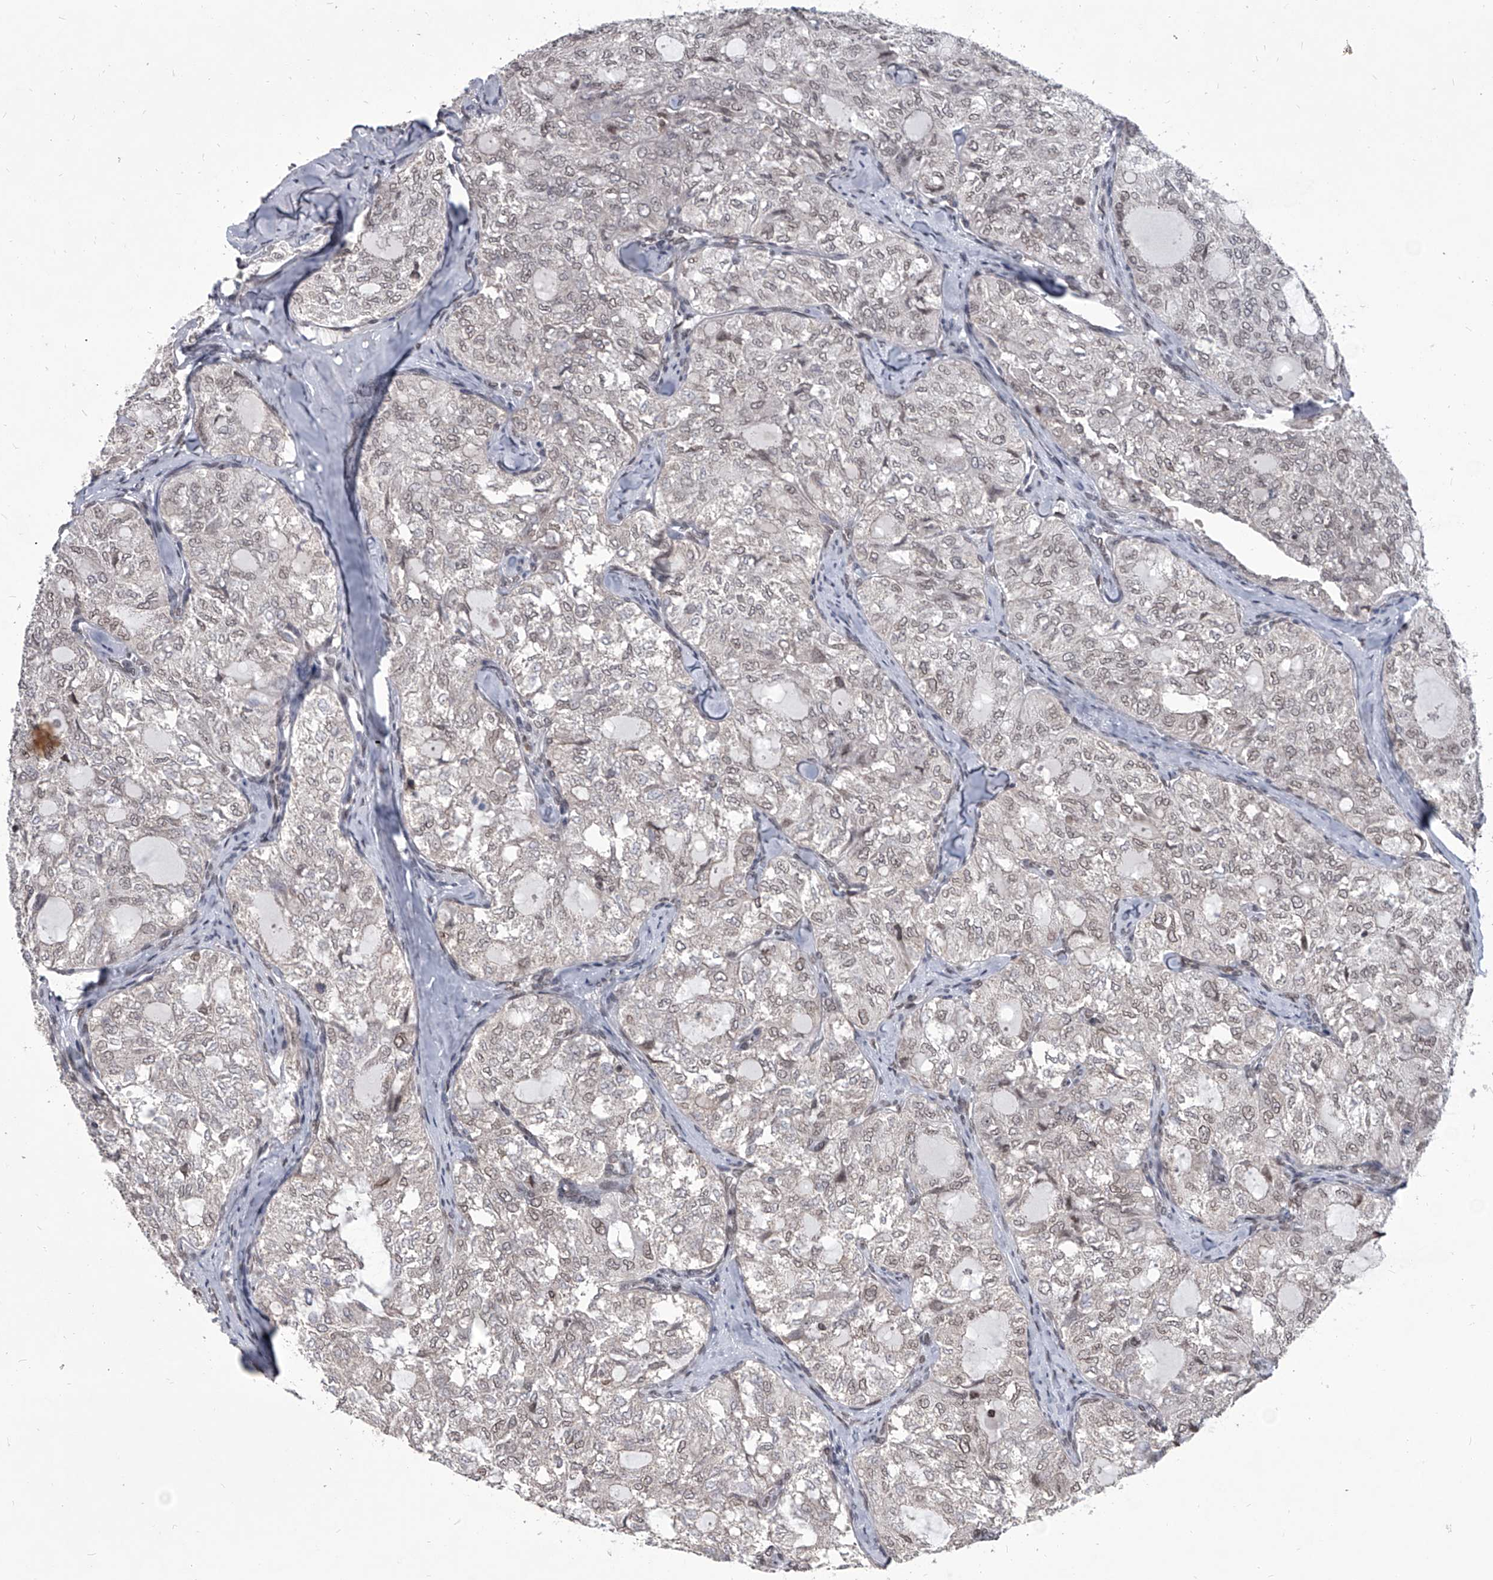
{"staining": {"intensity": "weak", "quantity": "25%-75%", "location": "nuclear"}, "tissue": "thyroid cancer", "cell_type": "Tumor cells", "image_type": "cancer", "snomed": [{"axis": "morphology", "description": "Follicular adenoma carcinoma, NOS"}, {"axis": "topography", "description": "Thyroid gland"}], "caption": "This micrograph demonstrates immunohistochemistry (IHC) staining of thyroid cancer, with low weak nuclear positivity in approximately 25%-75% of tumor cells.", "gene": "PPIL4", "patient": {"sex": "male", "age": 75}}